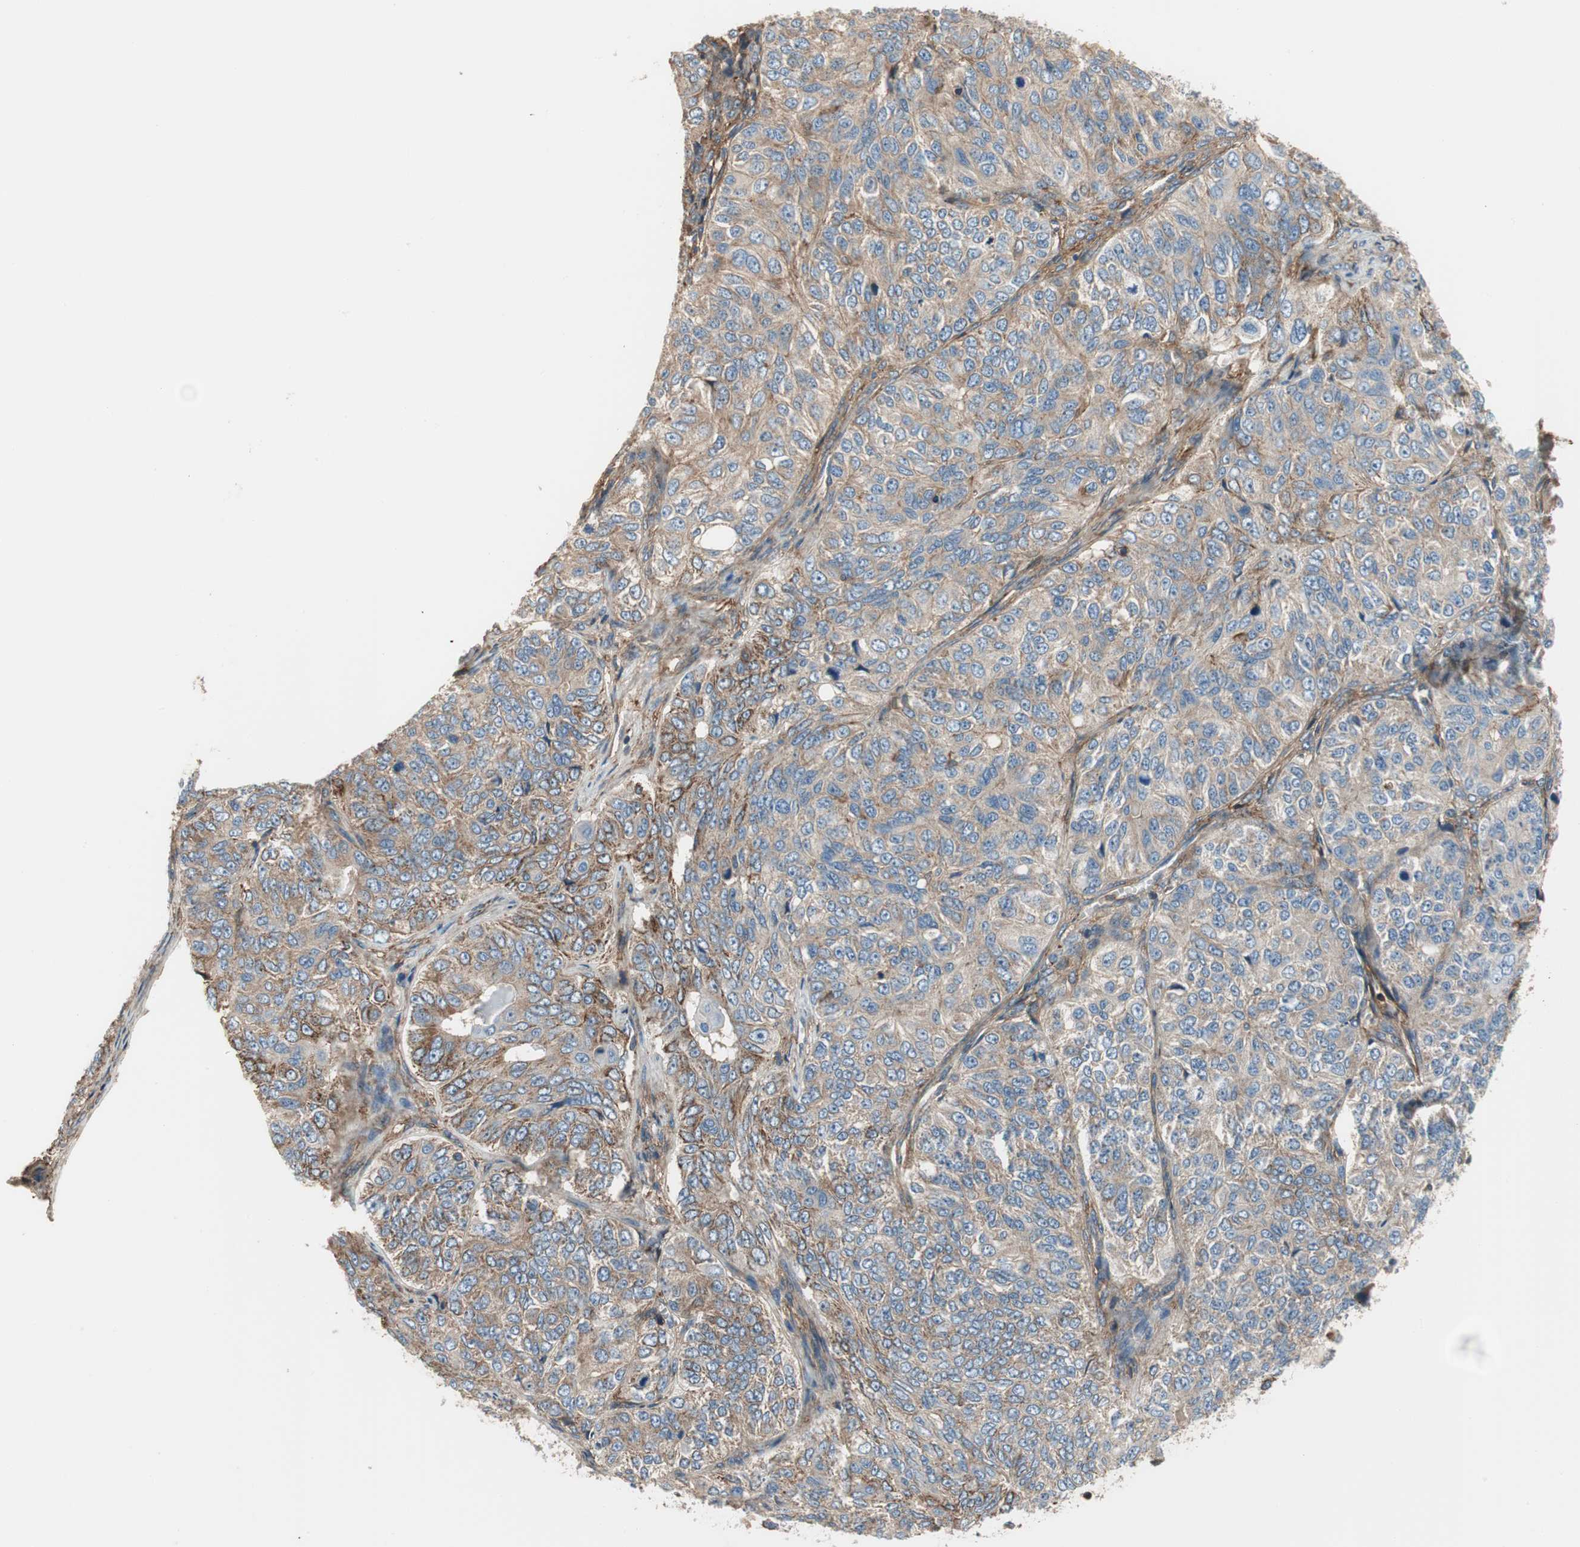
{"staining": {"intensity": "weak", "quantity": ">75%", "location": "cytoplasmic/membranous"}, "tissue": "ovarian cancer", "cell_type": "Tumor cells", "image_type": "cancer", "snomed": [{"axis": "morphology", "description": "Carcinoma, endometroid"}, {"axis": "topography", "description": "Ovary"}], "caption": "Weak cytoplasmic/membranous protein expression is present in approximately >75% of tumor cells in ovarian cancer (endometroid carcinoma). (Brightfield microscopy of DAB IHC at high magnification).", "gene": "IL1RL1", "patient": {"sex": "female", "age": 51}}